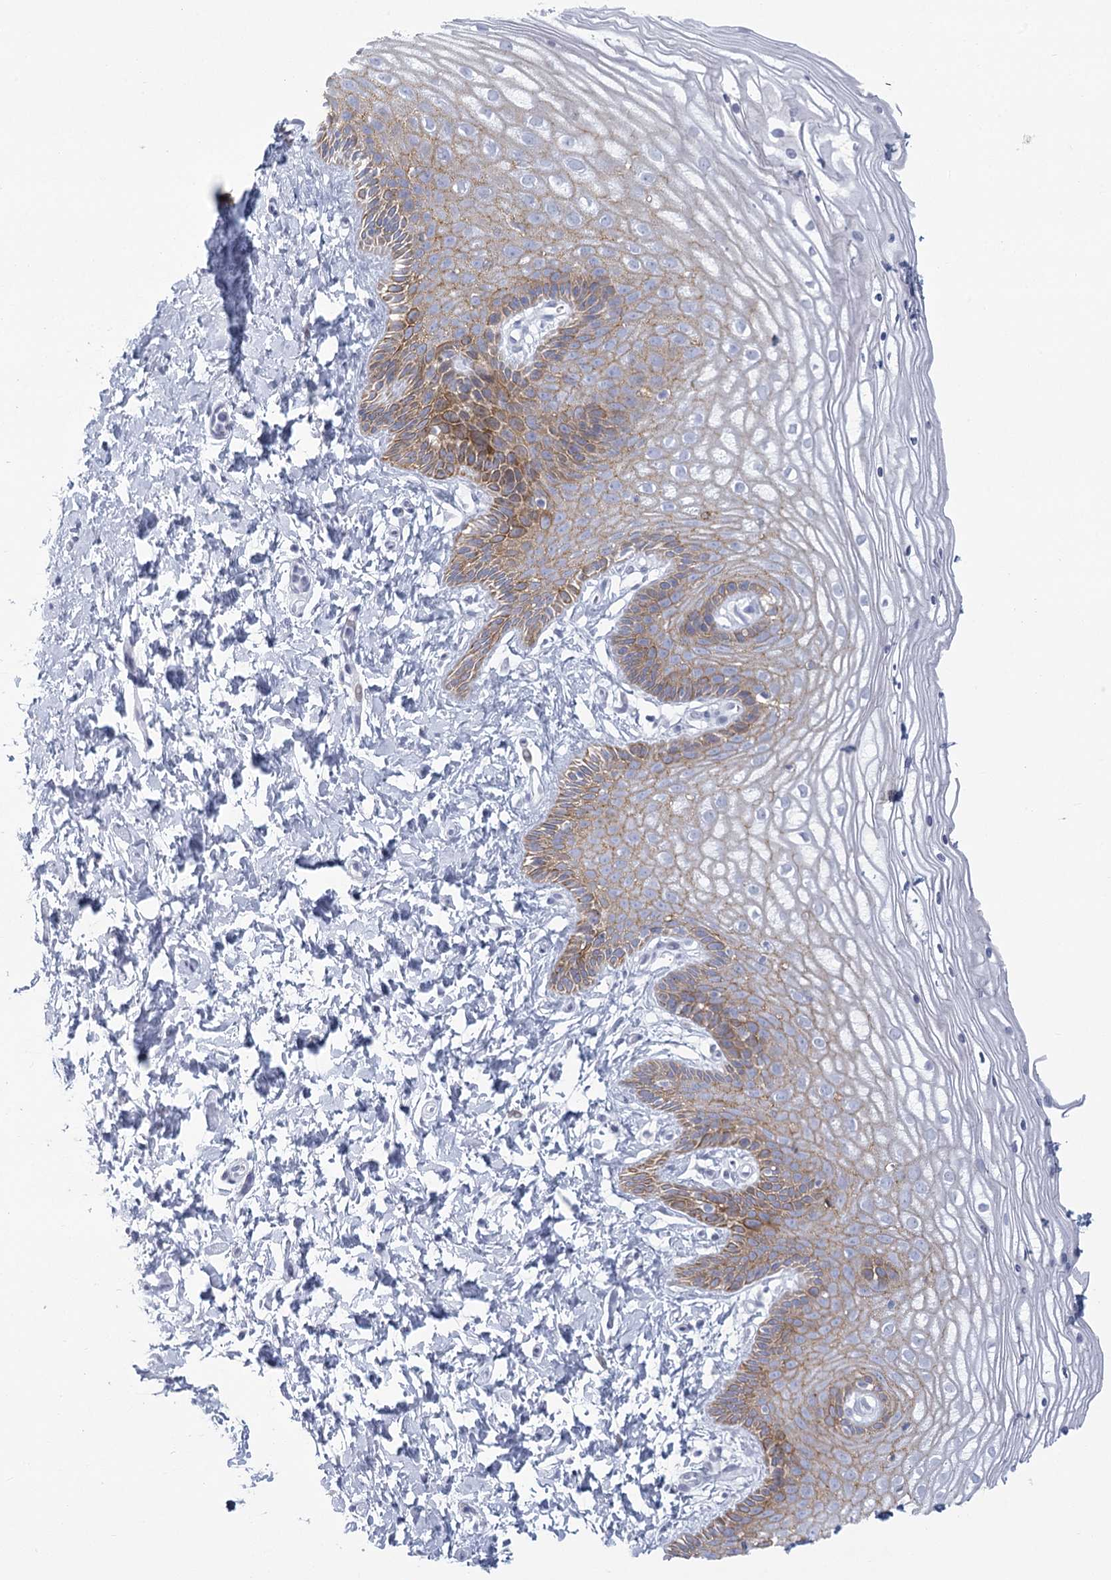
{"staining": {"intensity": "moderate", "quantity": "25%-75%", "location": "cytoplasmic/membranous"}, "tissue": "vagina", "cell_type": "Squamous epithelial cells", "image_type": "normal", "snomed": [{"axis": "morphology", "description": "Normal tissue, NOS"}, {"axis": "topography", "description": "Vagina"}, {"axis": "topography", "description": "Cervix"}], "caption": "DAB (3,3'-diaminobenzidine) immunohistochemical staining of benign vagina reveals moderate cytoplasmic/membranous protein positivity in about 25%-75% of squamous epithelial cells.", "gene": "WNT8B", "patient": {"sex": "female", "age": 40}}